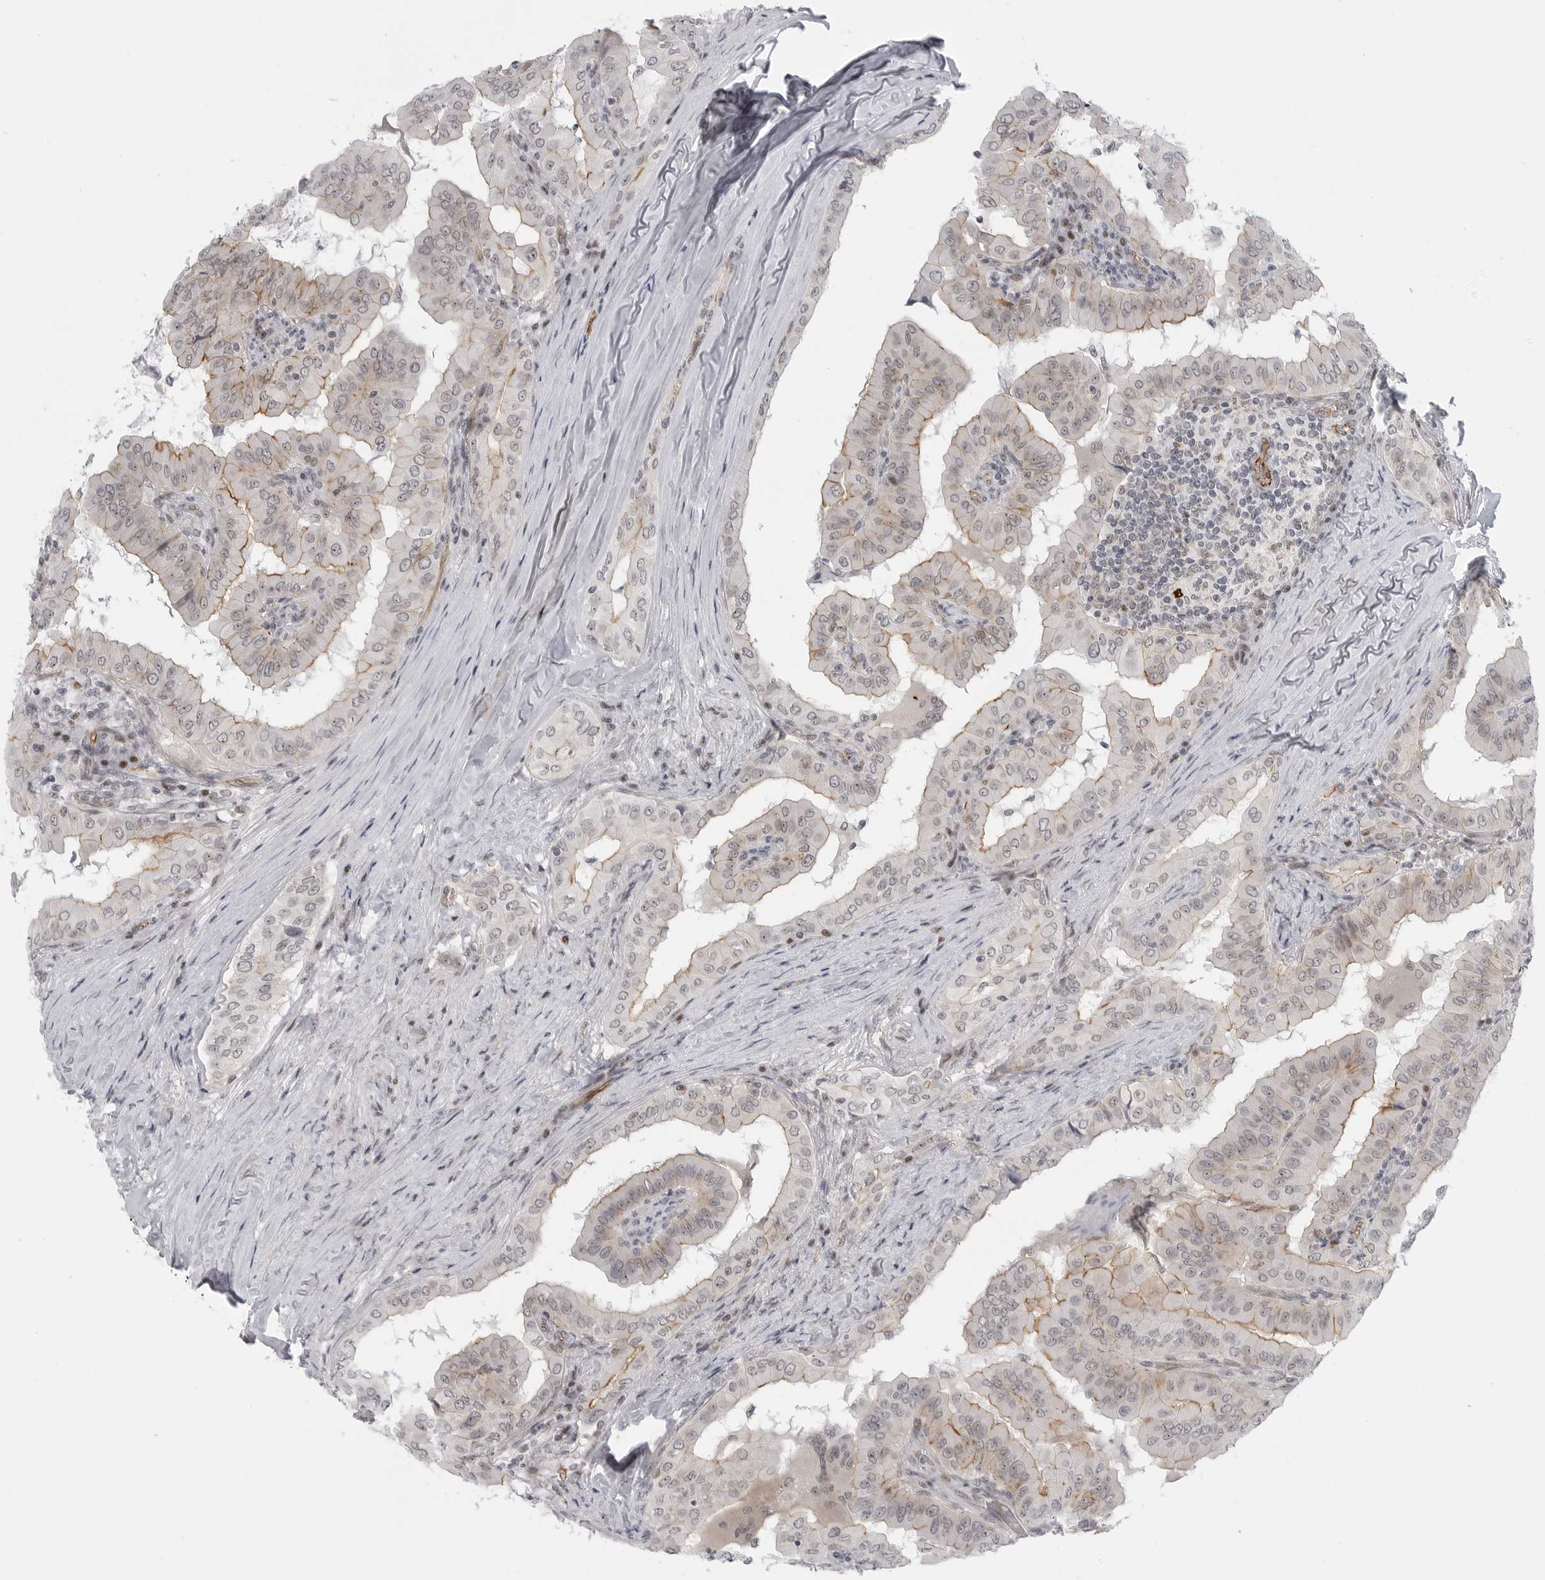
{"staining": {"intensity": "weak", "quantity": "<25%", "location": "cytoplasmic/membranous"}, "tissue": "thyroid cancer", "cell_type": "Tumor cells", "image_type": "cancer", "snomed": [{"axis": "morphology", "description": "Papillary adenocarcinoma, NOS"}, {"axis": "topography", "description": "Thyroid gland"}], "caption": "Protein analysis of thyroid cancer displays no significant expression in tumor cells. (DAB immunohistochemistry visualized using brightfield microscopy, high magnification).", "gene": "CEP295NL", "patient": {"sex": "male", "age": 33}}